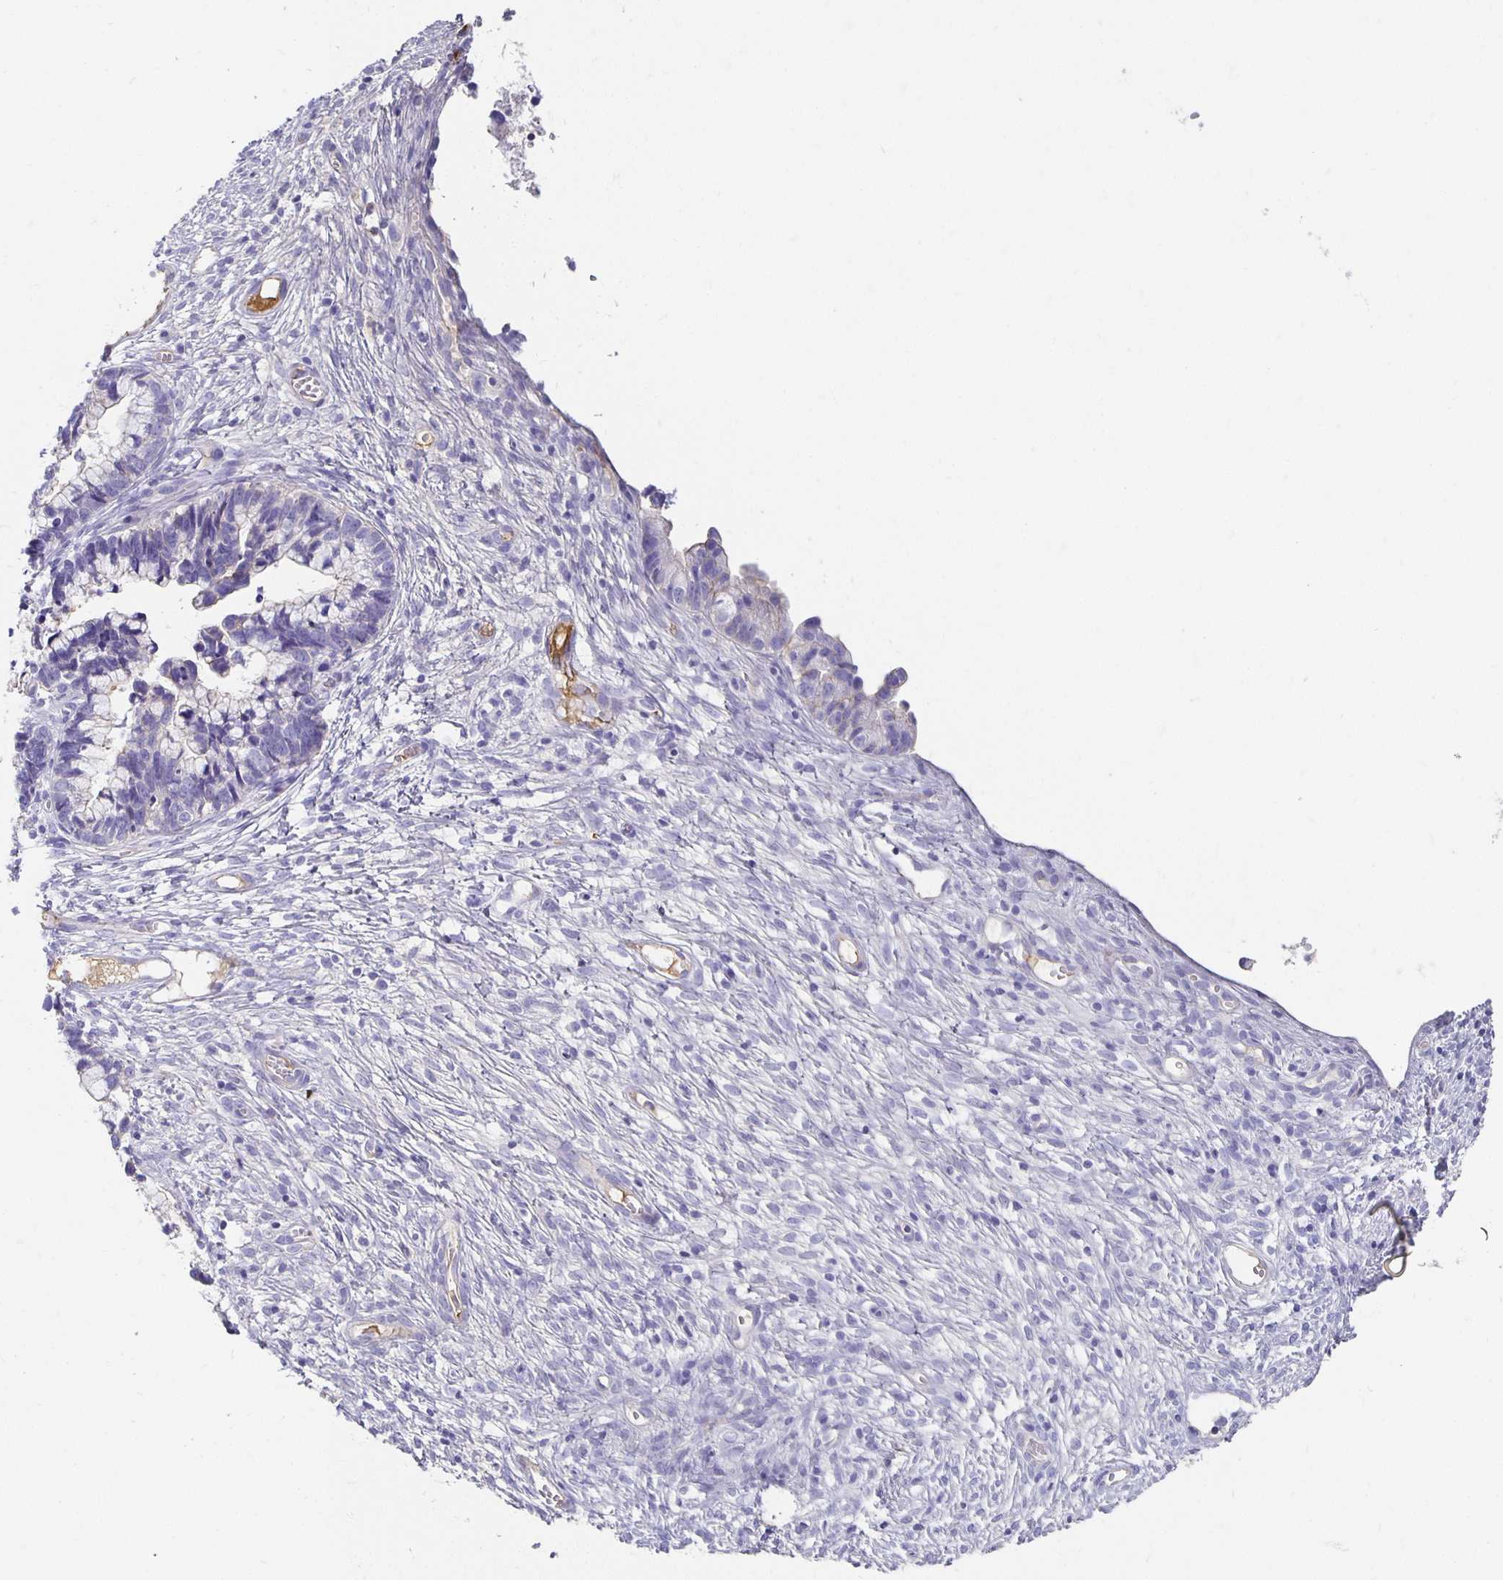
{"staining": {"intensity": "negative", "quantity": "none", "location": "none"}, "tissue": "cervical cancer", "cell_type": "Tumor cells", "image_type": "cancer", "snomed": [{"axis": "morphology", "description": "Adenocarcinoma, NOS"}, {"axis": "topography", "description": "Cervix"}], "caption": "Cervical adenocarcinoma stained for a protein using IHC reveals no staining tumor cells.", "gene": "APOB", "patient": {"sex": "female", "age": 44}}